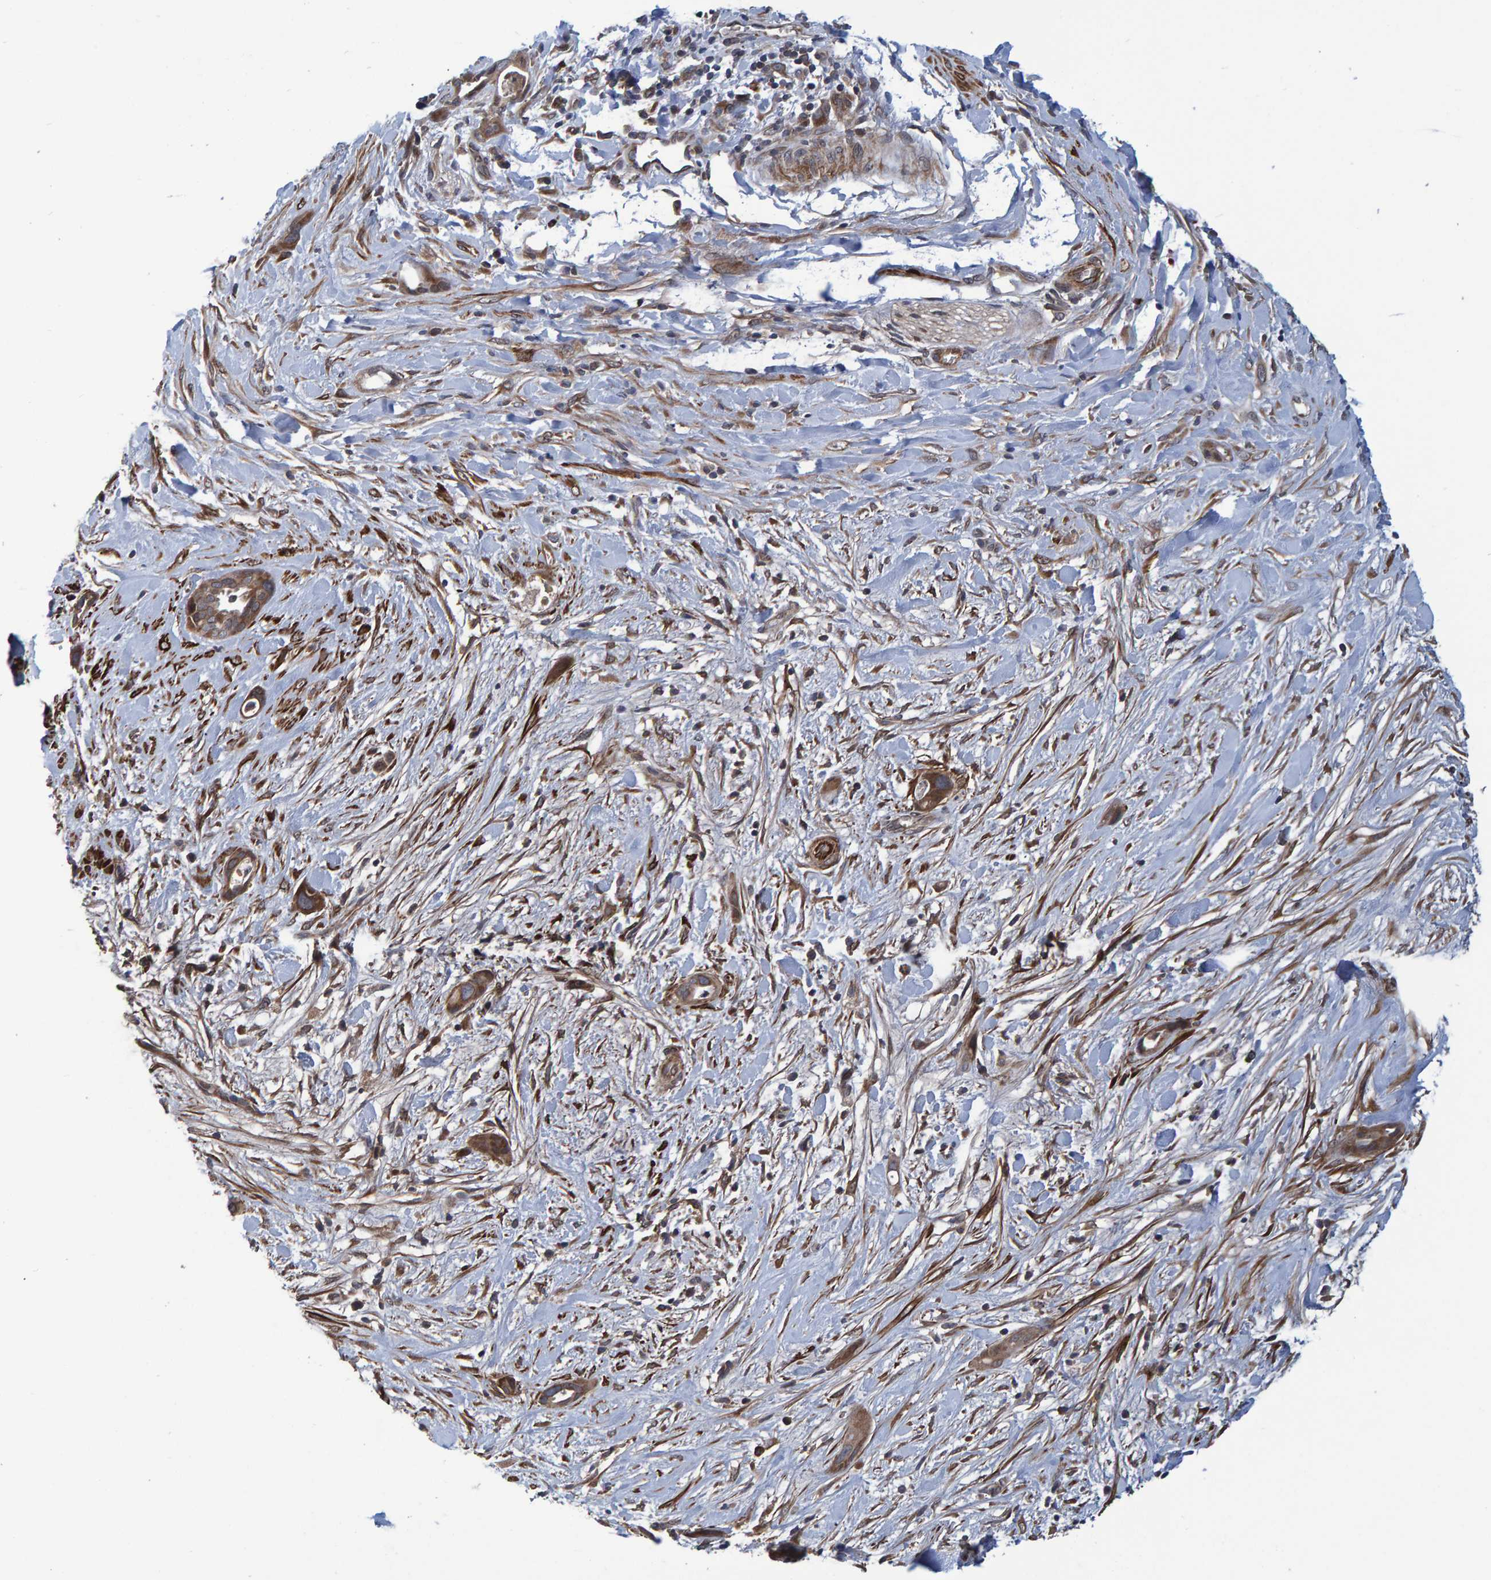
{"staining": {"intensity": "moderate", "quantity": ">75%", "location": "cytoplasmic/membranous"}, "tissue": "pancreatic cancer", "cell_type": "Tumor cells", "image_type": "cancer", "snomed": [{"axis": "morphology", "description": "Adenocarcinoma, NOS"}, {"axis": "topography", "description": "Pancreas"}], "caption": "Immunohistochemical staining of human pancreatic cancer (adenocarcinoma) displays medium levels of moderate cytoplasmic/membranous protein positivity in approximately >75% of tumor cells.", "gene": "ATP6V1H", "patient": {"sex": "male", "age": 59}}